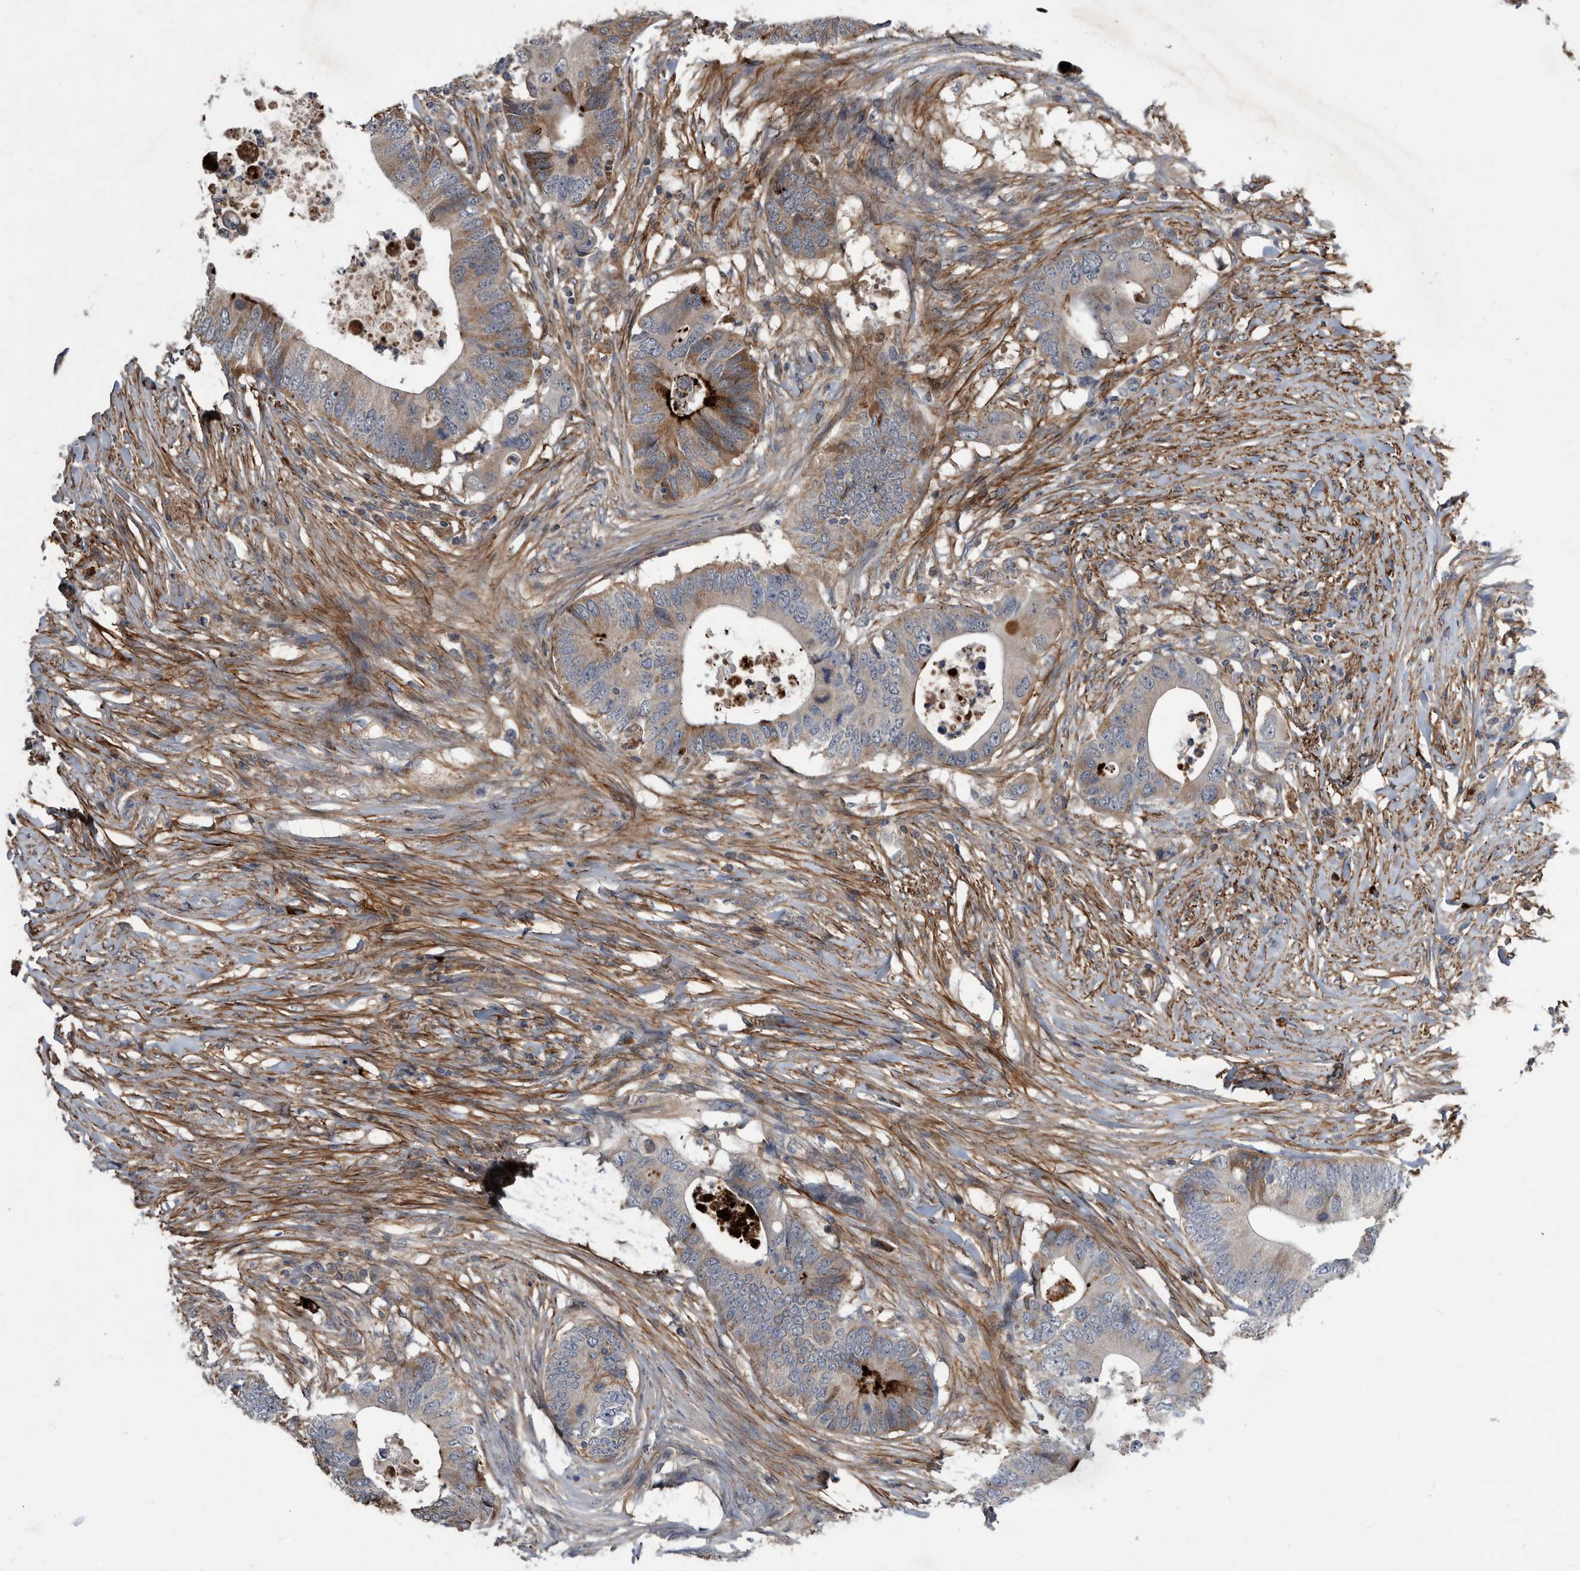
{"staining": {"intensity": "moderate", "quantity": "<25%", "location": "cytoplasmic/membranous"}, "tissue": "colorectal cancer", "cell_type": "Tumor cells", "image_type": "cancer", "snomed": [{"axis": "morphology", "description": "Adenocarcinoma, NOS"}, {"axis": "topography", "description": "Colon"}], "caption": "Protein expression analysis of human colorectal cancer (adenocarcinoma) reveals moderate cytoplasmic/membranous staining in about <25% of tumor cells.", "gene": "PI15", "patient": {"sex": "male", "age": 71}}